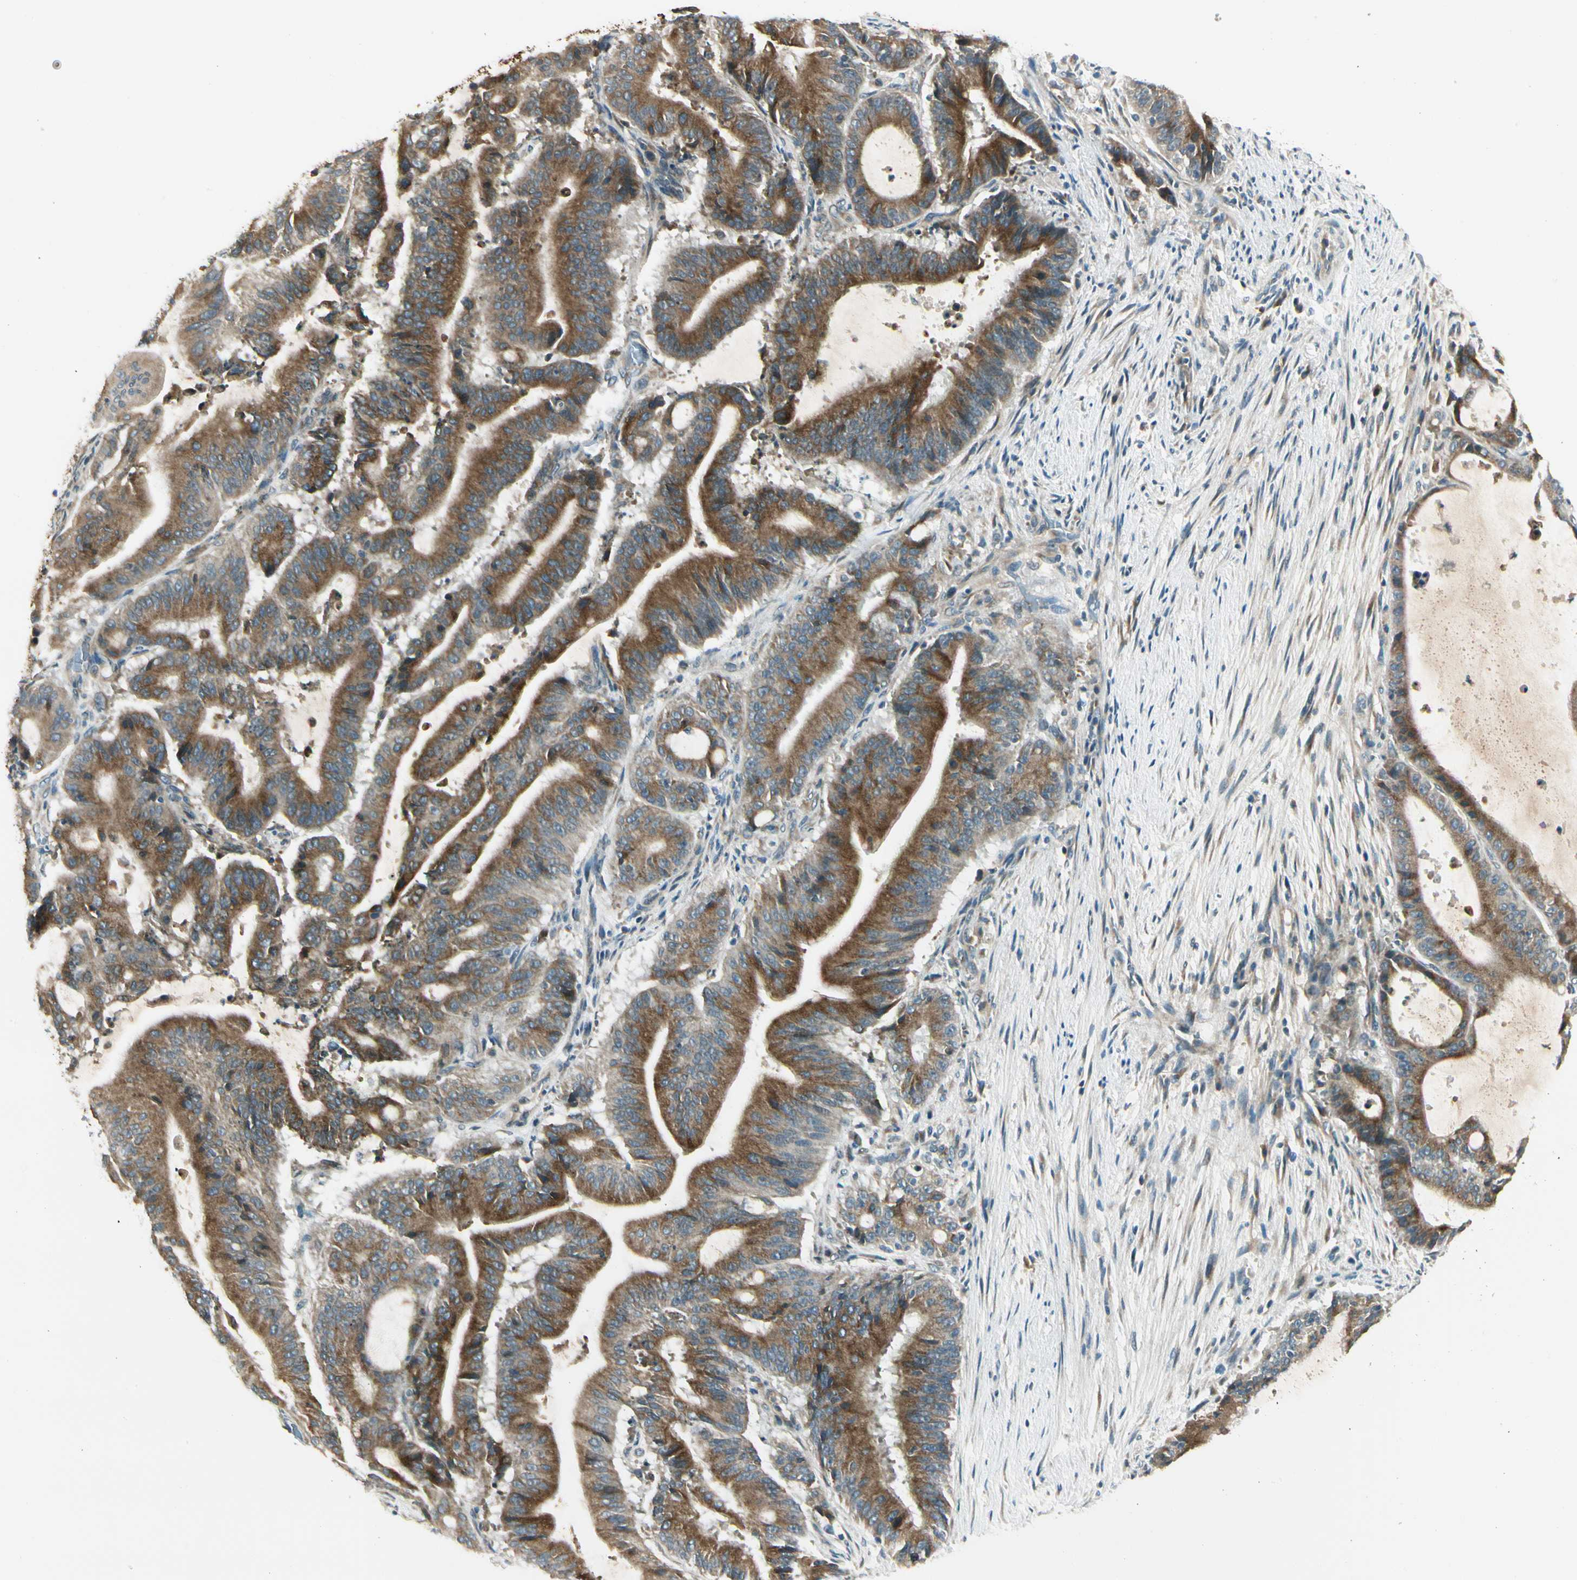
{"staining": {"intensity": "strong", "quantity": ">75%", "location": "cytoplasmic/membranous"}, "tissue": "liver cancer", "cell_type": "Tumor cells", "image_type": "cancer", "snomed": [{"axis": "morphology", "description": "Cholangiocarcinoma"}, {"axis": "topography", "description": "Liver"}], "caption": "Tumor cells reveal strong cytoplasmic/membranous expression in approximately >75% of cells in cholangiocarcinoma (liver).", "gene": "BNIP1", "patient": {"sex": "female", "age": 73}}